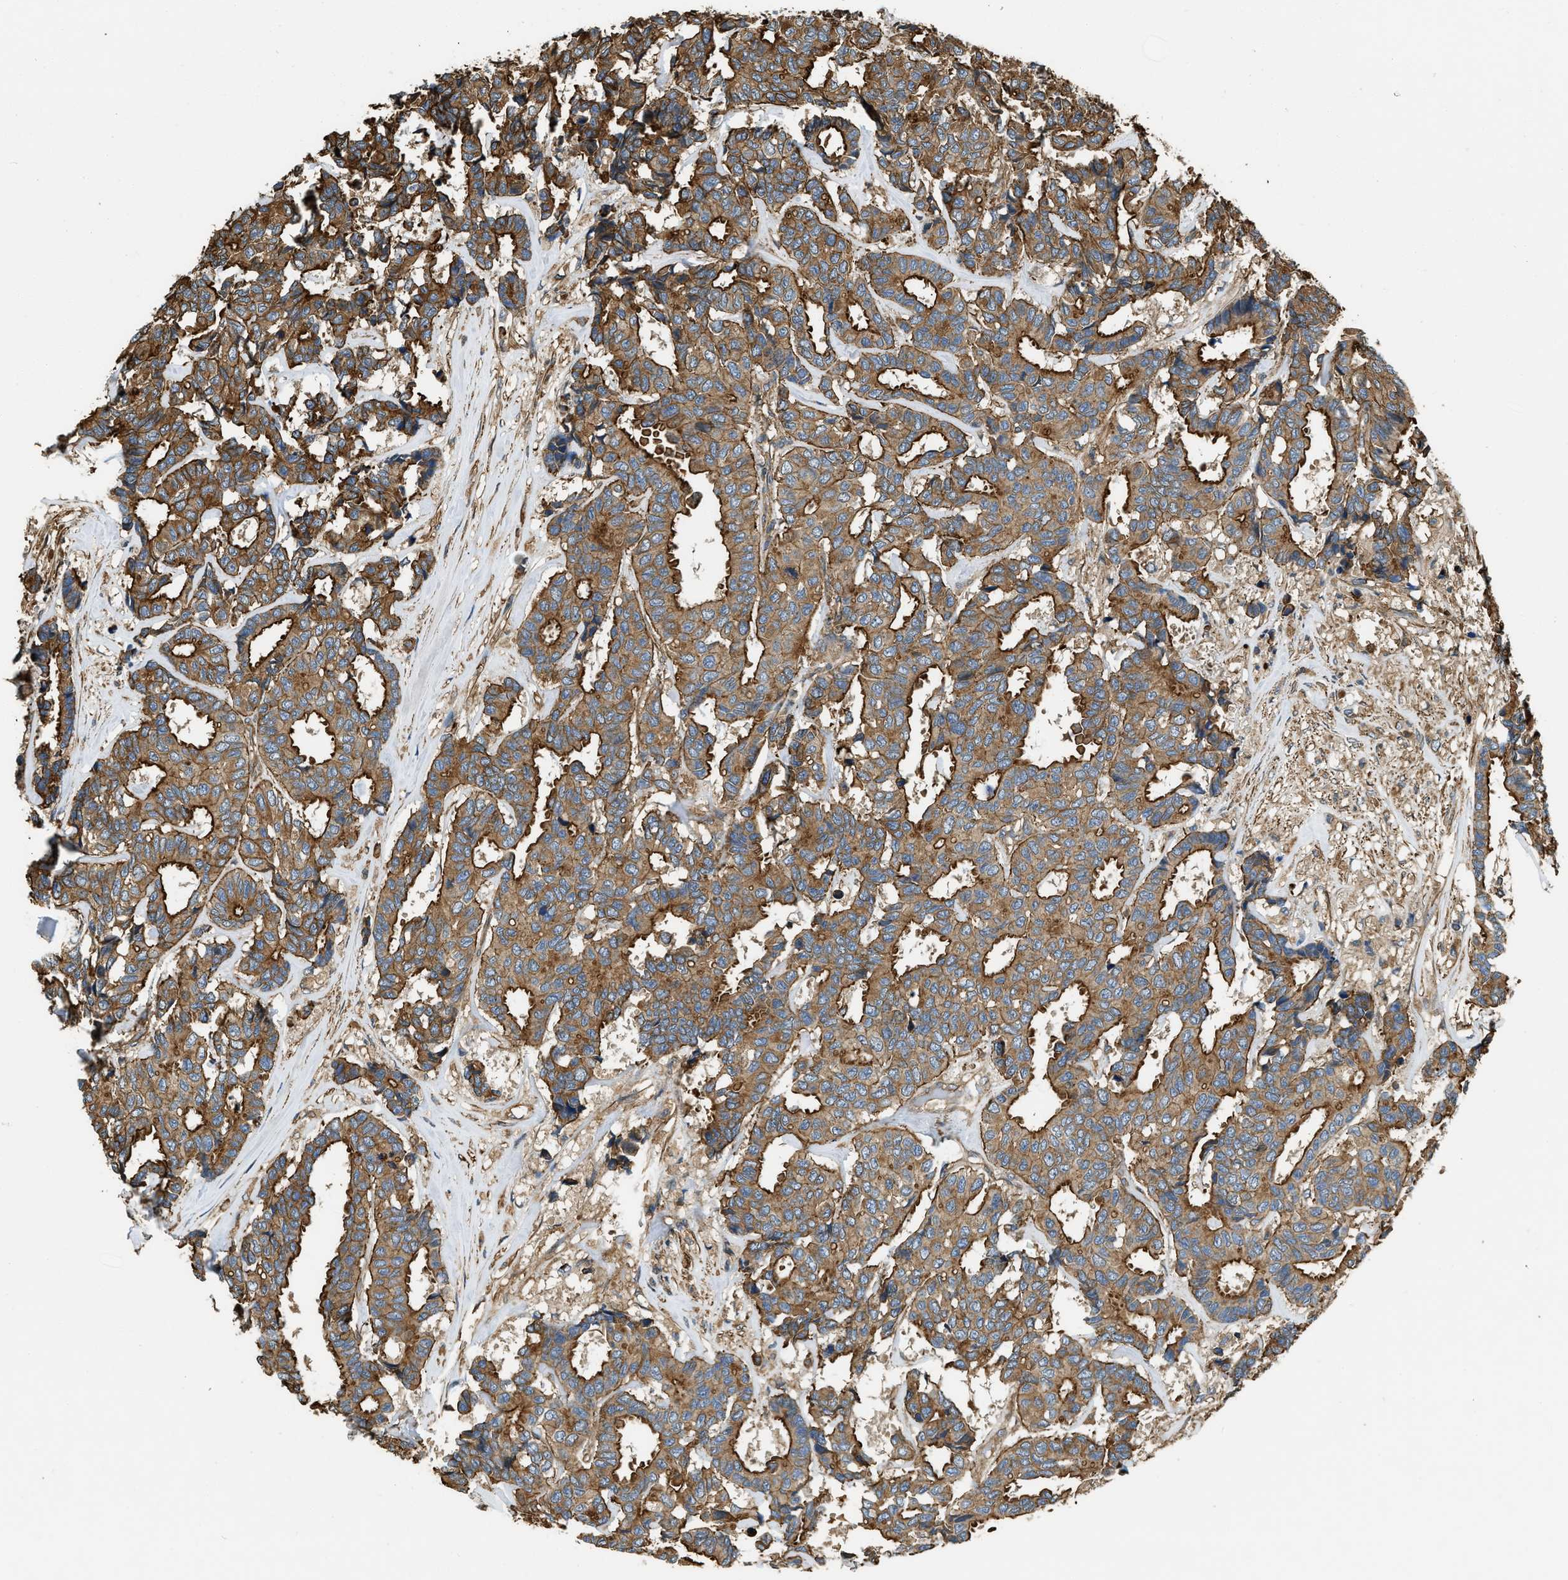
{"staining": {"intensity": "moderate", "quantity": ">75%", "location": "cytoplasmic/membranous"}, "tissue": "breast cancer", "cell_type": "Tumor cells", "image_type": "cancer", "snomed": [{"axis": "morphology", "description": "Duct carcinoma"}, {"axis": "topography", "description": "Breast"}], "caption": "This is a histology image of immunohistochemistry staining of infiltrating ductal carcinoma (breast), which shows moderate expression in the cytoplasmic/membranous of tumor cells.", "gene": "YARS1", "patient": {"sex": "female", "age": 87}}